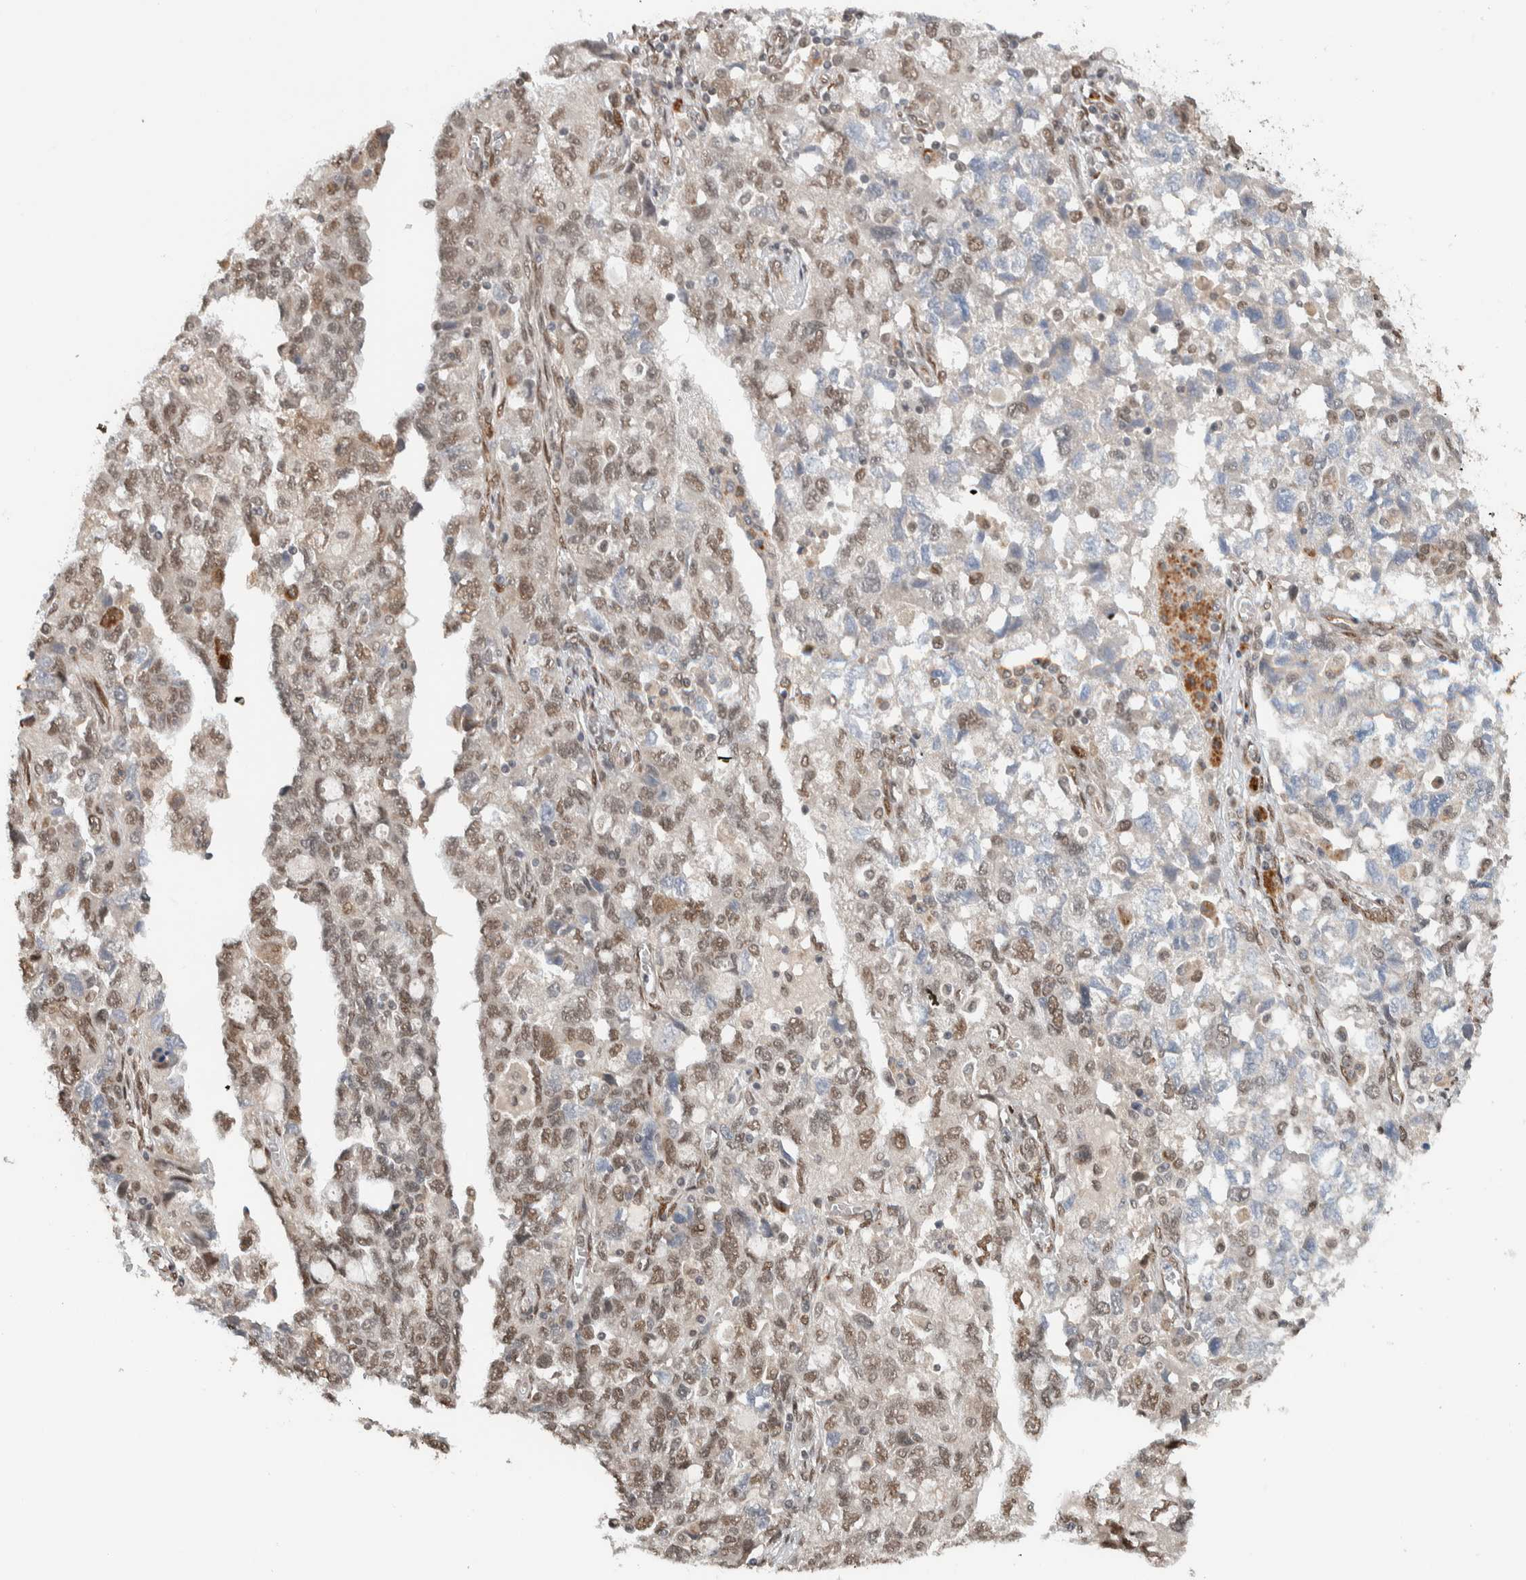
{"staining": {"intensity": "weak", "quantity": "25%-75%", "location": "nuclear"}, "tissue": "ovarian cancer", "cell_type": "Tumor cells", "image_type": "cancer", "snomed": [{"axis": "morphology", "description": "Carcinoma, NOS"}, {"axis": "morphology", "description": "Cystadenocarcinoma, serous, NOS"}, {"axis": "topography", "description": "Ovary"}], "caption": "High-magnification brightfield microscopy of ovarian serous cystadenocarcinoma stained with DAB (3,3'-diaminobenzidine) (brown) and counterstained with hematoxylin (blue). tumor cells exhibit weak nuclear staining is present in about25%-75% of cells.", "gene": "TNRC18", "patient": {"sex": "female", "age": 69}}